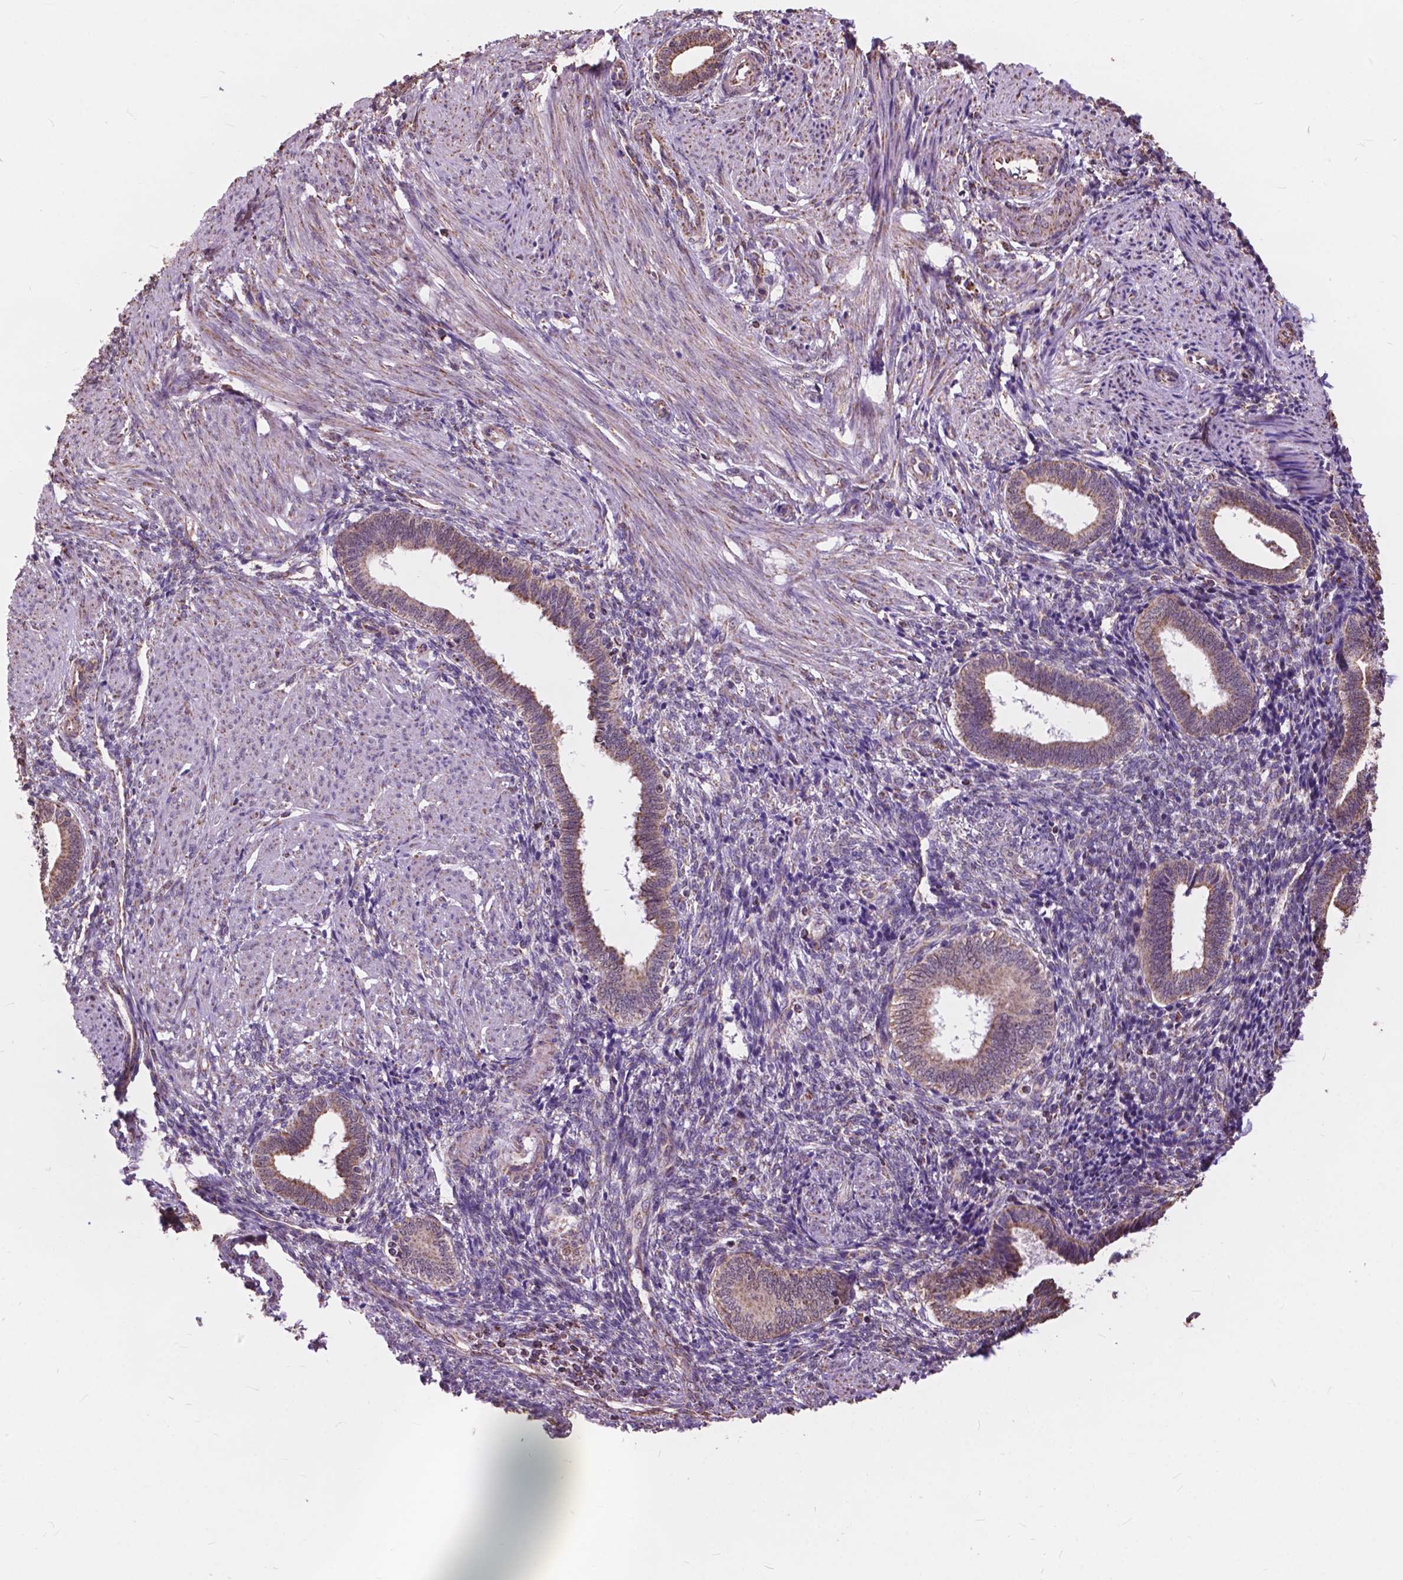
{"staining": {"intensity": "negative", "quantity": "none", "location": "none"}, "tissue": "endometrium", "cell_type": "Cells in endometrial stroma", "image_type": "normal", "snomed": [{"axis": "morphology", "description": "Normal tissue, NOS"}, {"axis": "topography", "description": "Endometrium"}], "caption": "IHC of benign endometrium exhibits no positivity in cells in endometrial stroma.", "gene": "SCOC", "patient": {"sex": "female", "age": 42}}